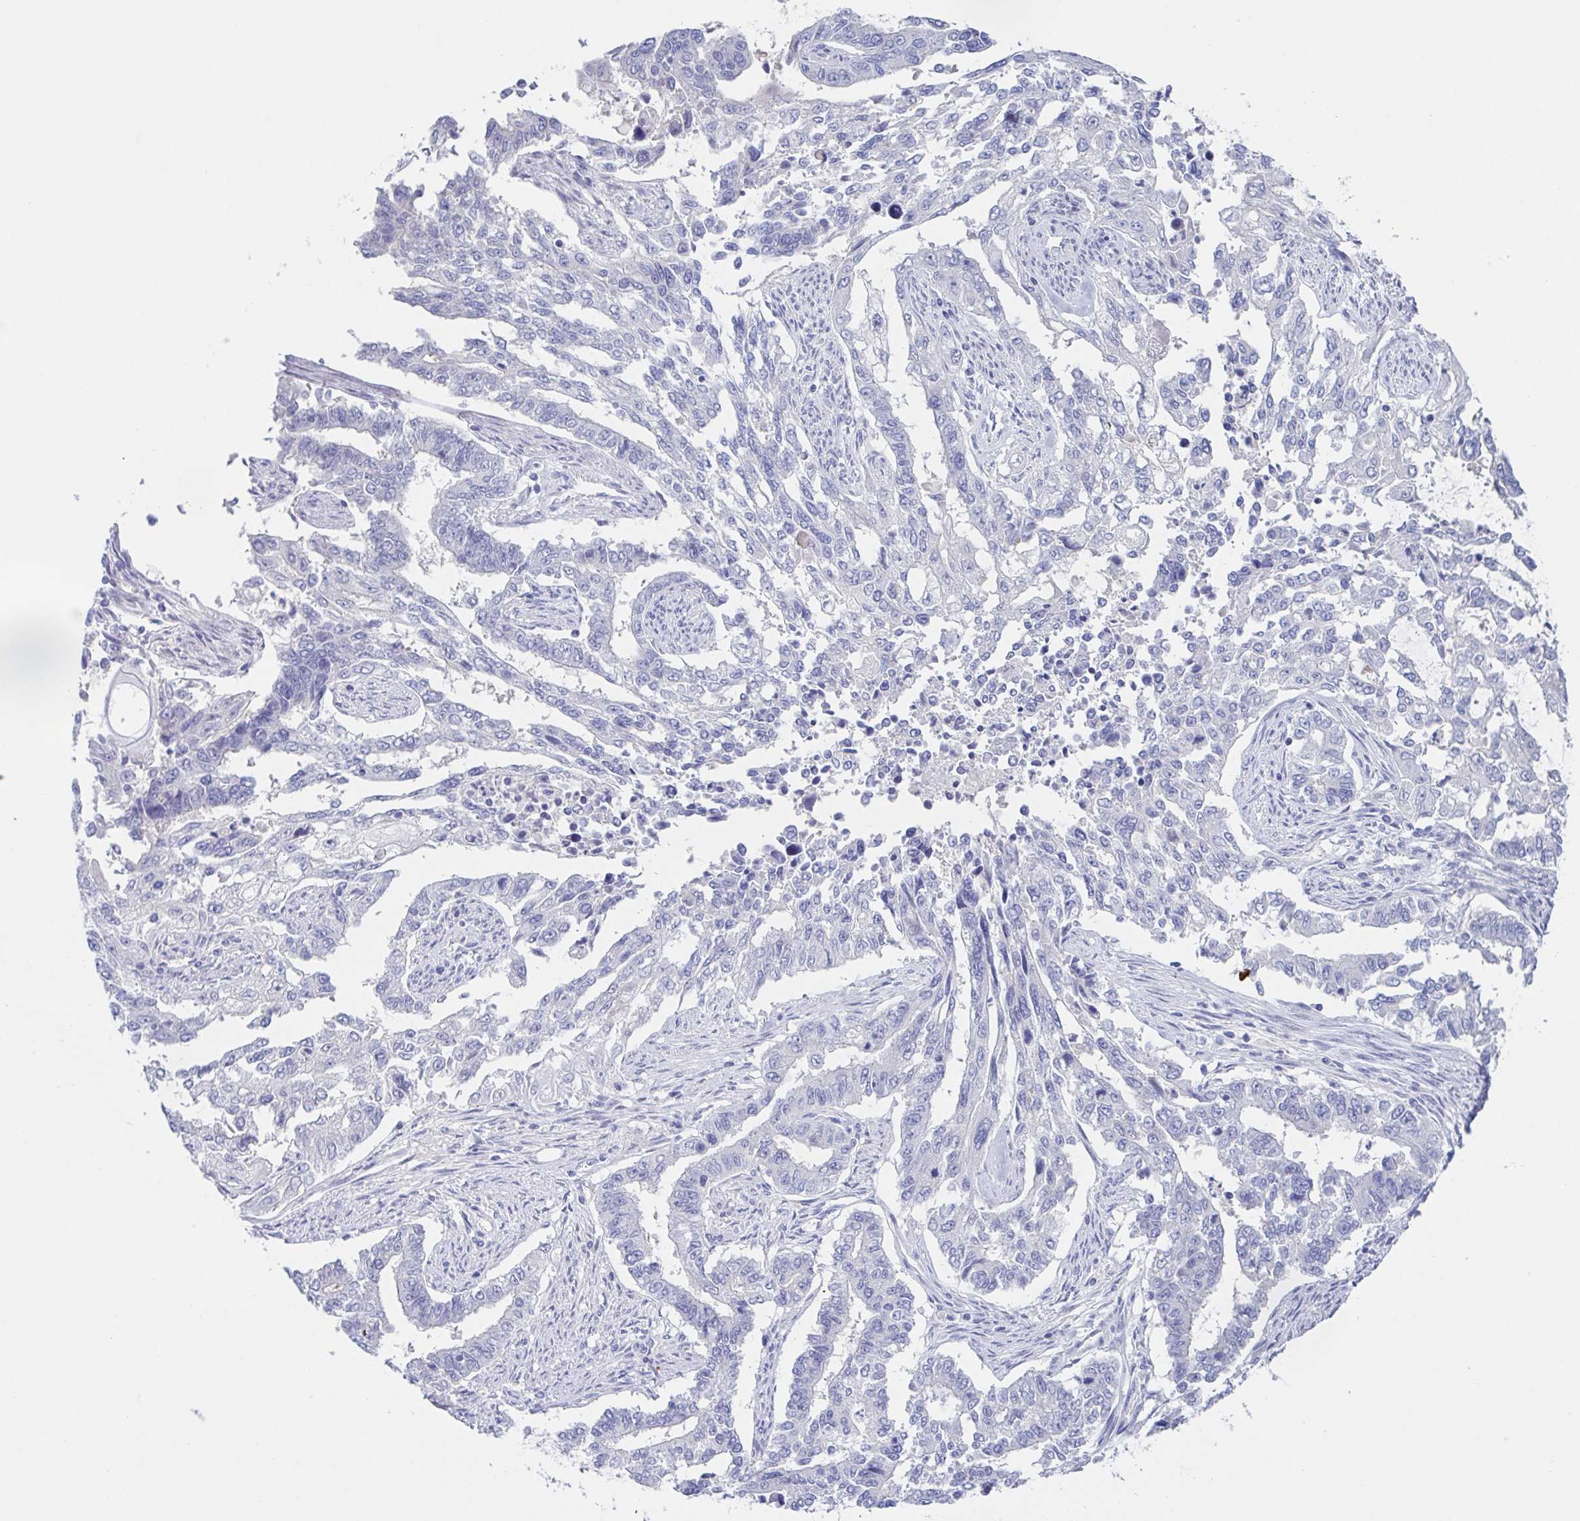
{"staining": {"intensity": "negative", "quantity": "none", "location": "none"}, "tissue": "endometrial cancer", "cell_type": "Tumor cells", "image_type": "cancer", "snomed": [{"axis": "morphology", "description": "Adenocarcinoma, NOS"}, {"axis": "topography", "description": "Uterus"}], "caption": "The micrograph demonstrates no significant expression in tumor cells of adenocarcinoma (endometrial).", "gene": "HTR2A", "patient": {"sex": "female", "age": 59}}